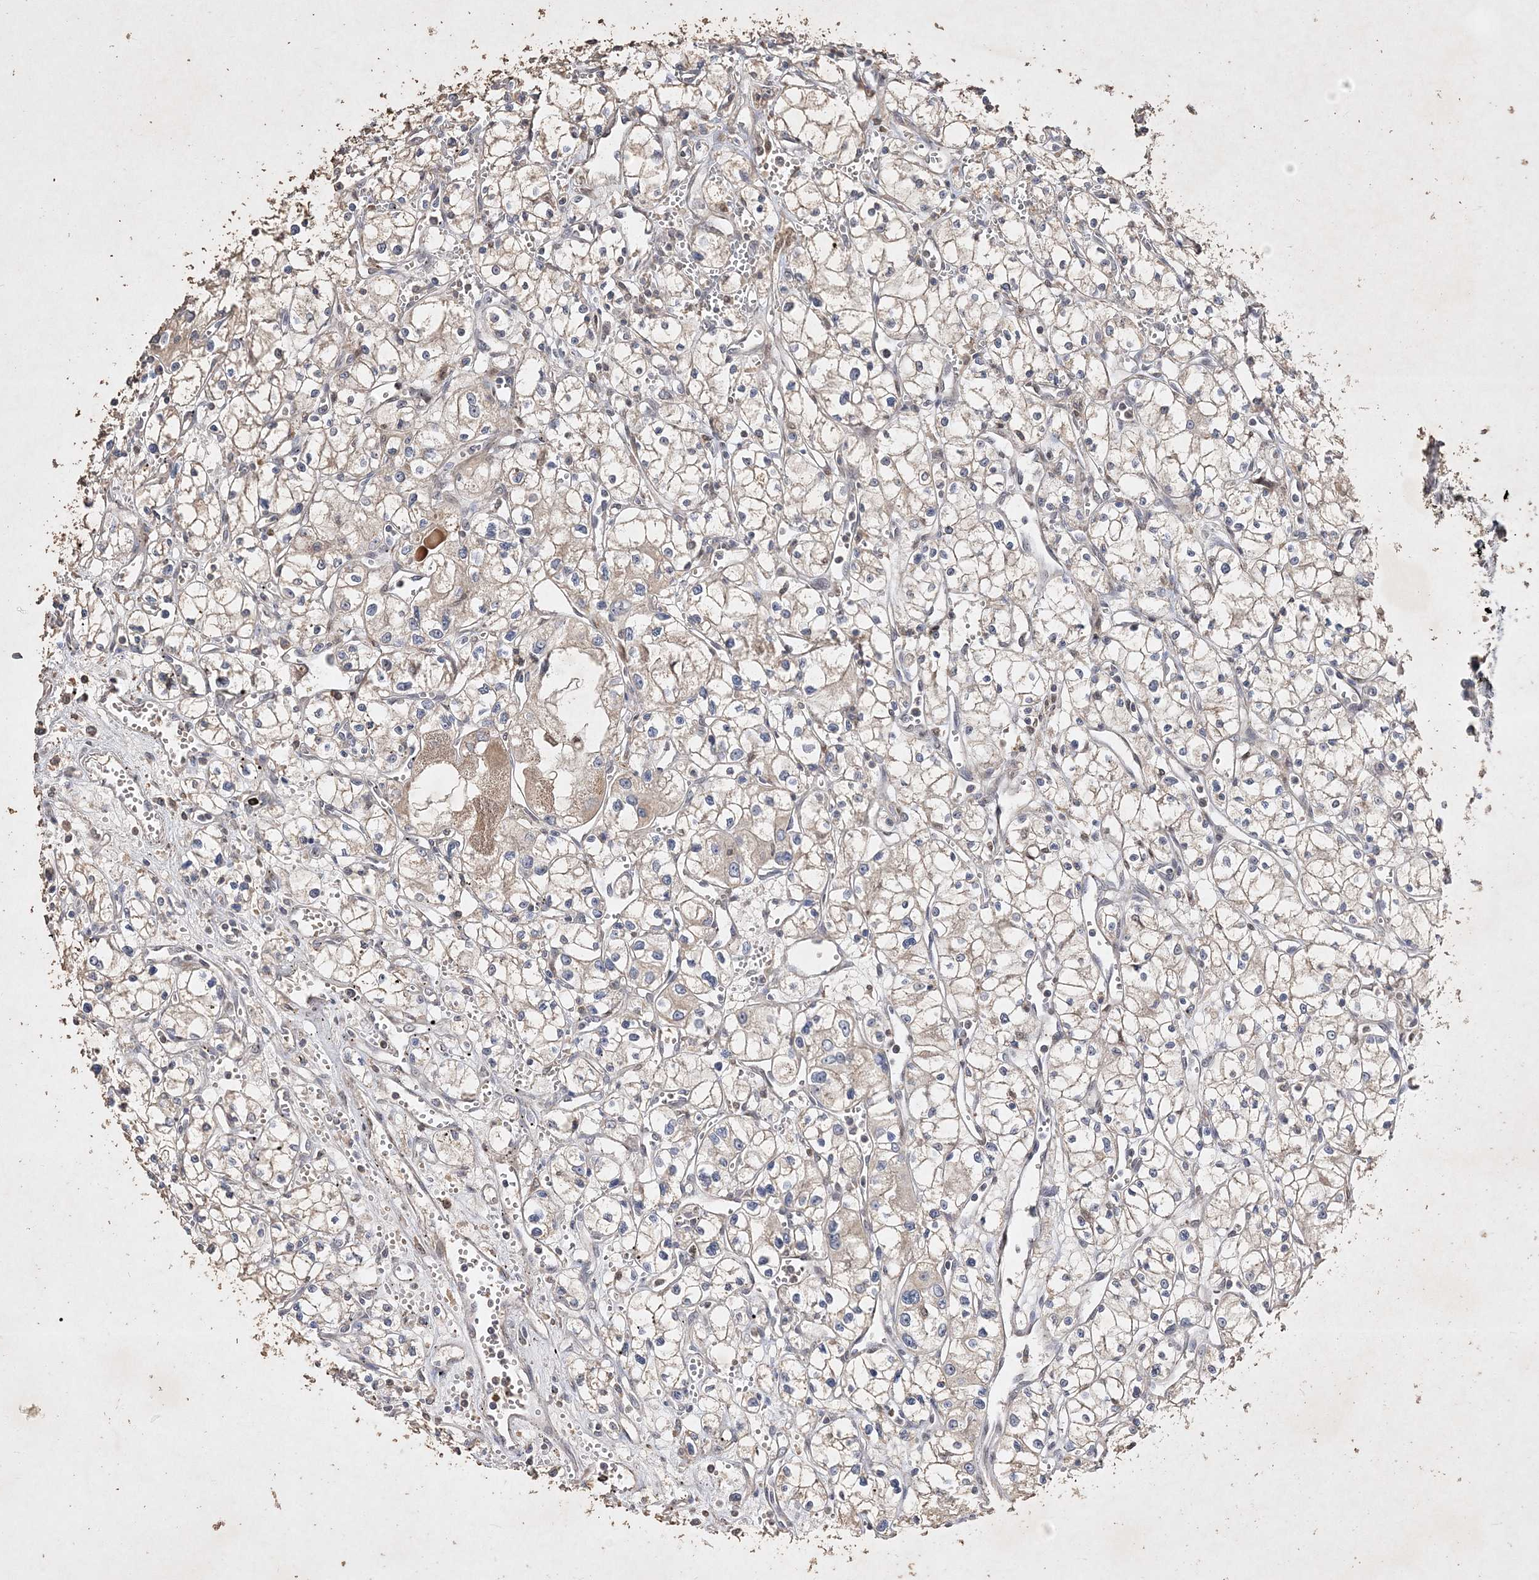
{"staining": {"intensity": "negative", "quantity": "none", "location": "none"}, "tissue": "renal cancer", "cell_type": "Tumor cells", "image_type": "cancer", "snomed": [{"axis": "morphology", "description": "Adenocarcinoma, NOS"}, {"axis": "topography", "description": "Kidney"}], "caption": "Tumor cells show no significant expression in renal adenocarcinoma.", "gene": "C3orf38", "patient": {"sex": "male", "age": 59}}